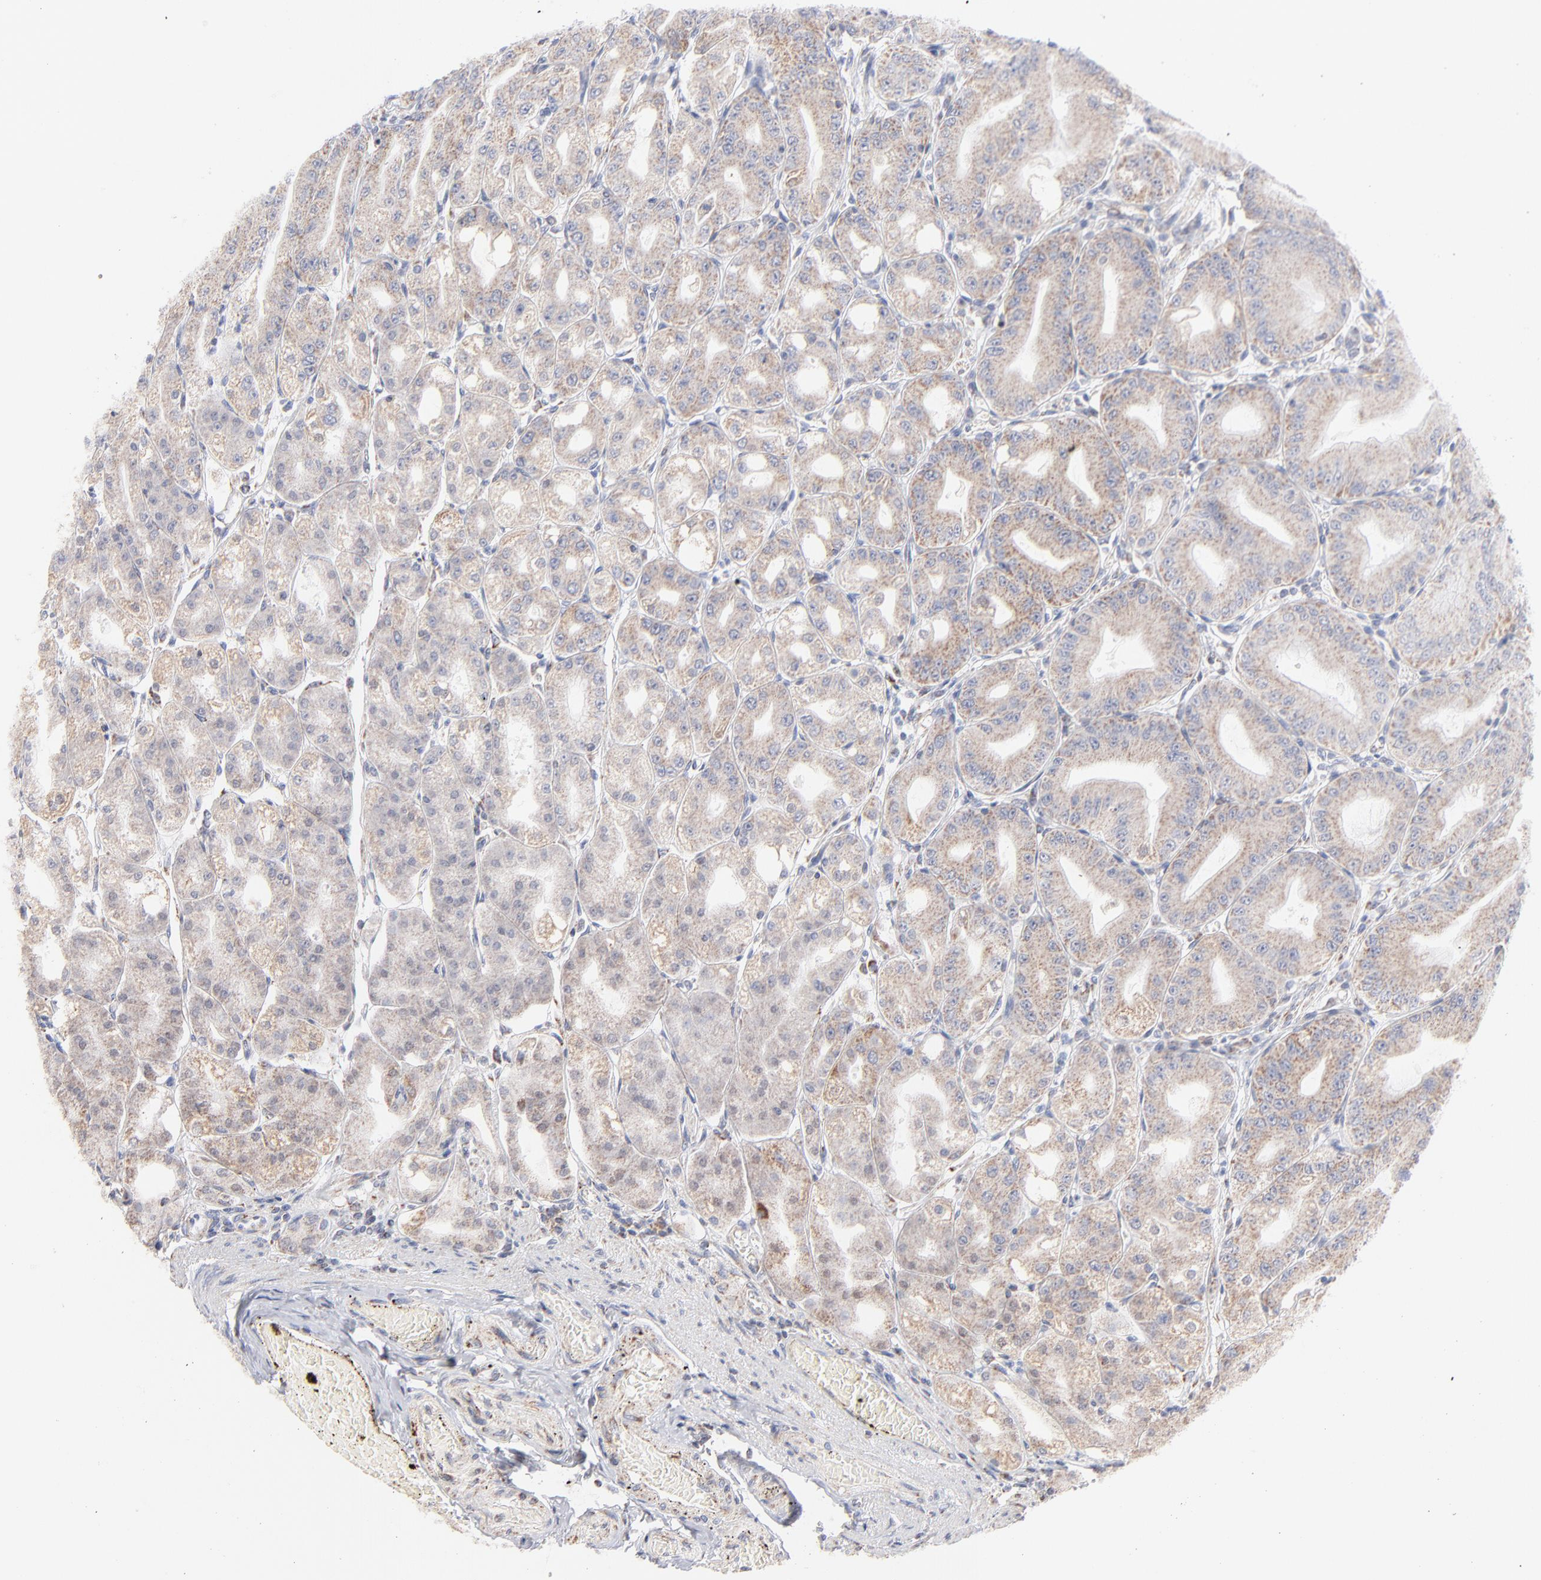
{"staining": {"intensity": "moderate", "quantity": ">75%", "location": "cytoplasmic/membranous"}, "tissue": "stomach", "cell_type": "Glandular cells", "image_type": "normal", "snomed": [{"axis": "morphology", "description": "Normal tissue, NOS"}, {"axis": "topography", "description": "Stomach, lower"}], "caption": "A histopathology image of stomach stained for a protein reveals moderate cytoplasmic/membranous brown staining in glandular cells. The staining was performed using DAB to visualize the protein expression in brown, while the nuclei were stained in blue with hematoxylin (Magnification: 20x).", "gene": "MRPL58", "patient": {"sex": "male", "age": 71}}